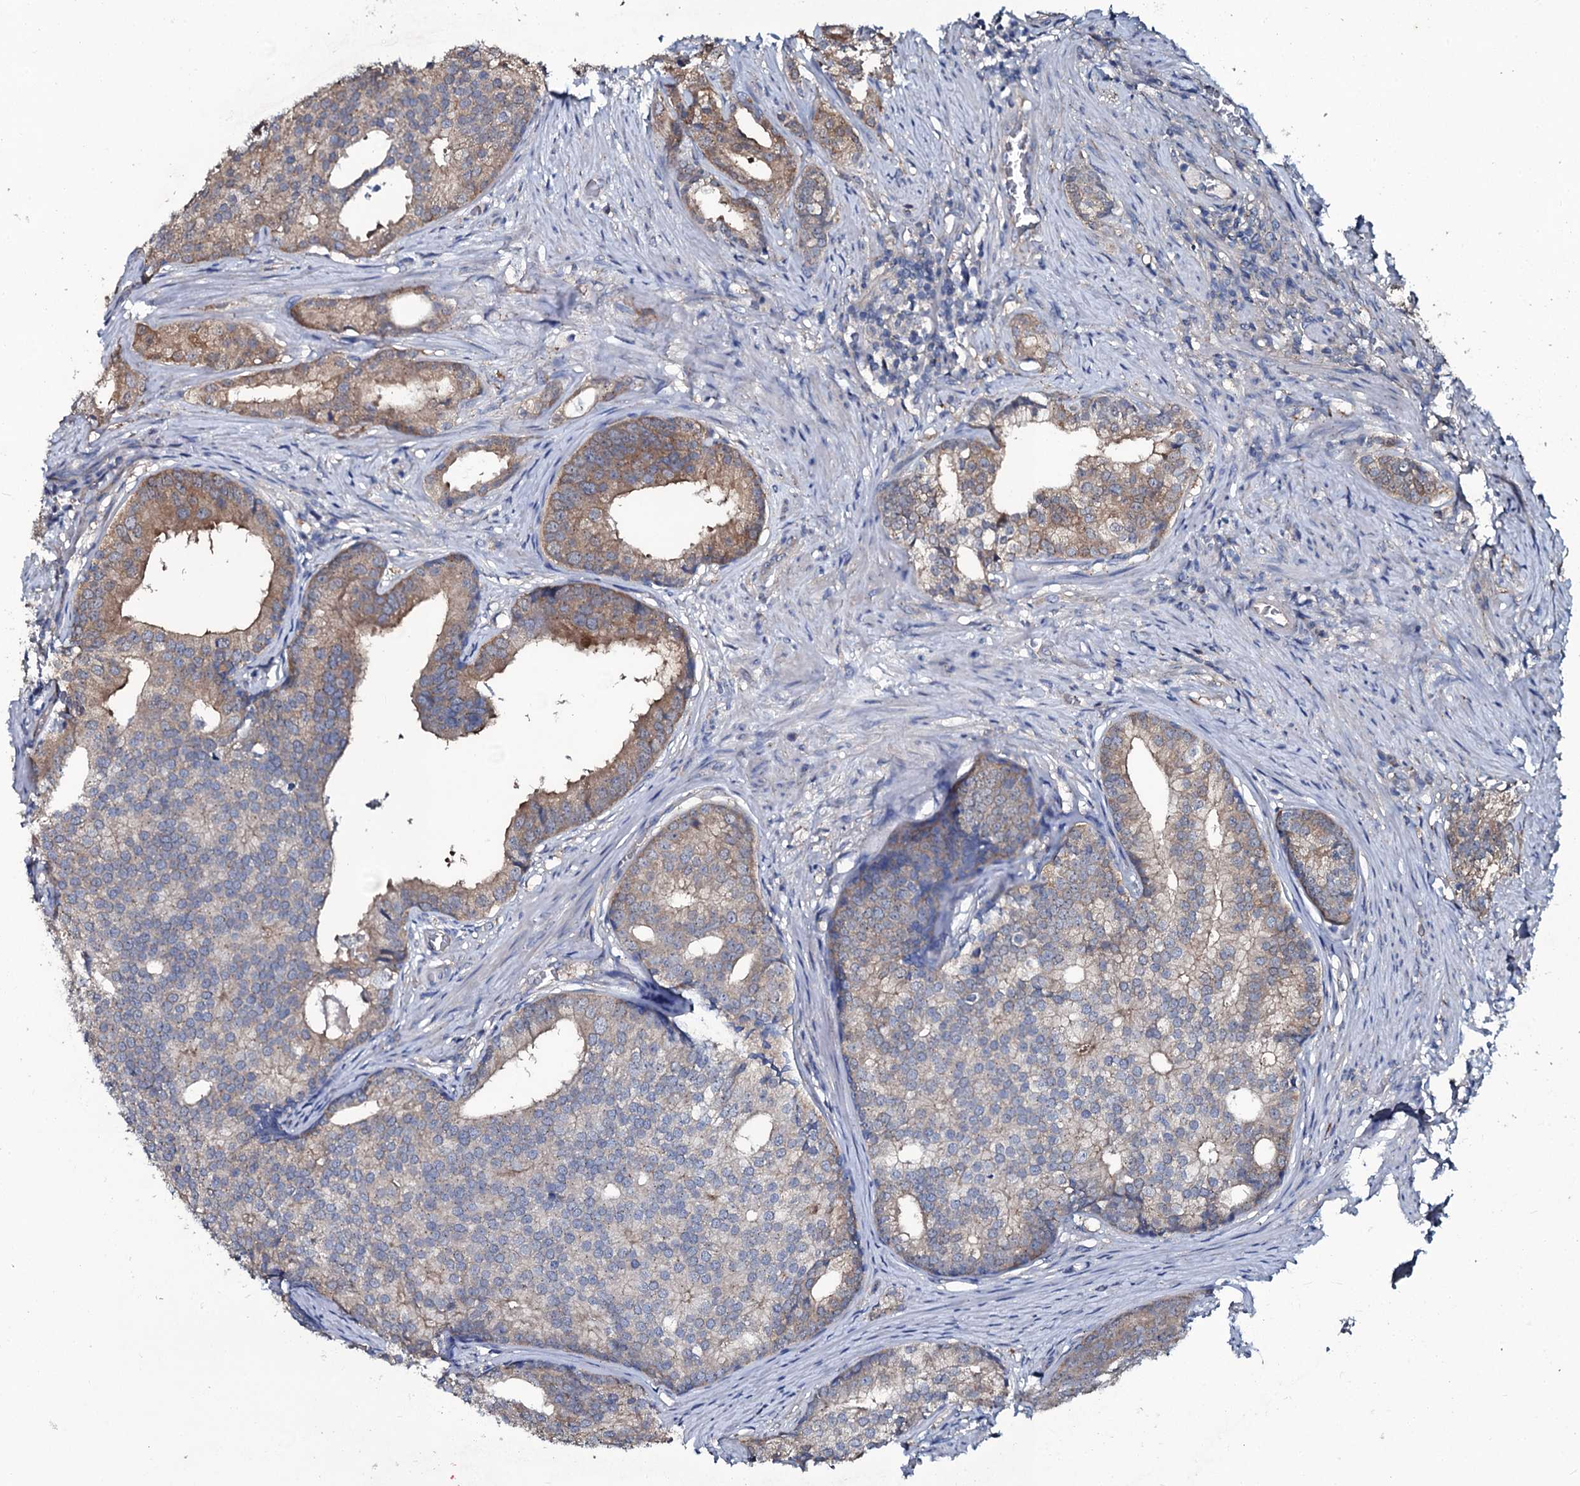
{"staining": {"intensity": "moderate", "quantity": "<25%", "location": "cytoplasmic/membranous"}, "tissue": "prostate cancer", "cell_type": "Tumor cells", "image_type": "cancer", "snomed": [{"axis": "morphology", "description": "Adenocarcinoma, Low grade"}, {"axis": "topography", "description": "Prostate"}], "caption": "This is an image of IHC staining of prostate cancer, which shows moderate positivity in the cytoplasmic/membranous of tumor cells.", "gene": "USPL1", "patient": {"sex": "male", "age": 71}}